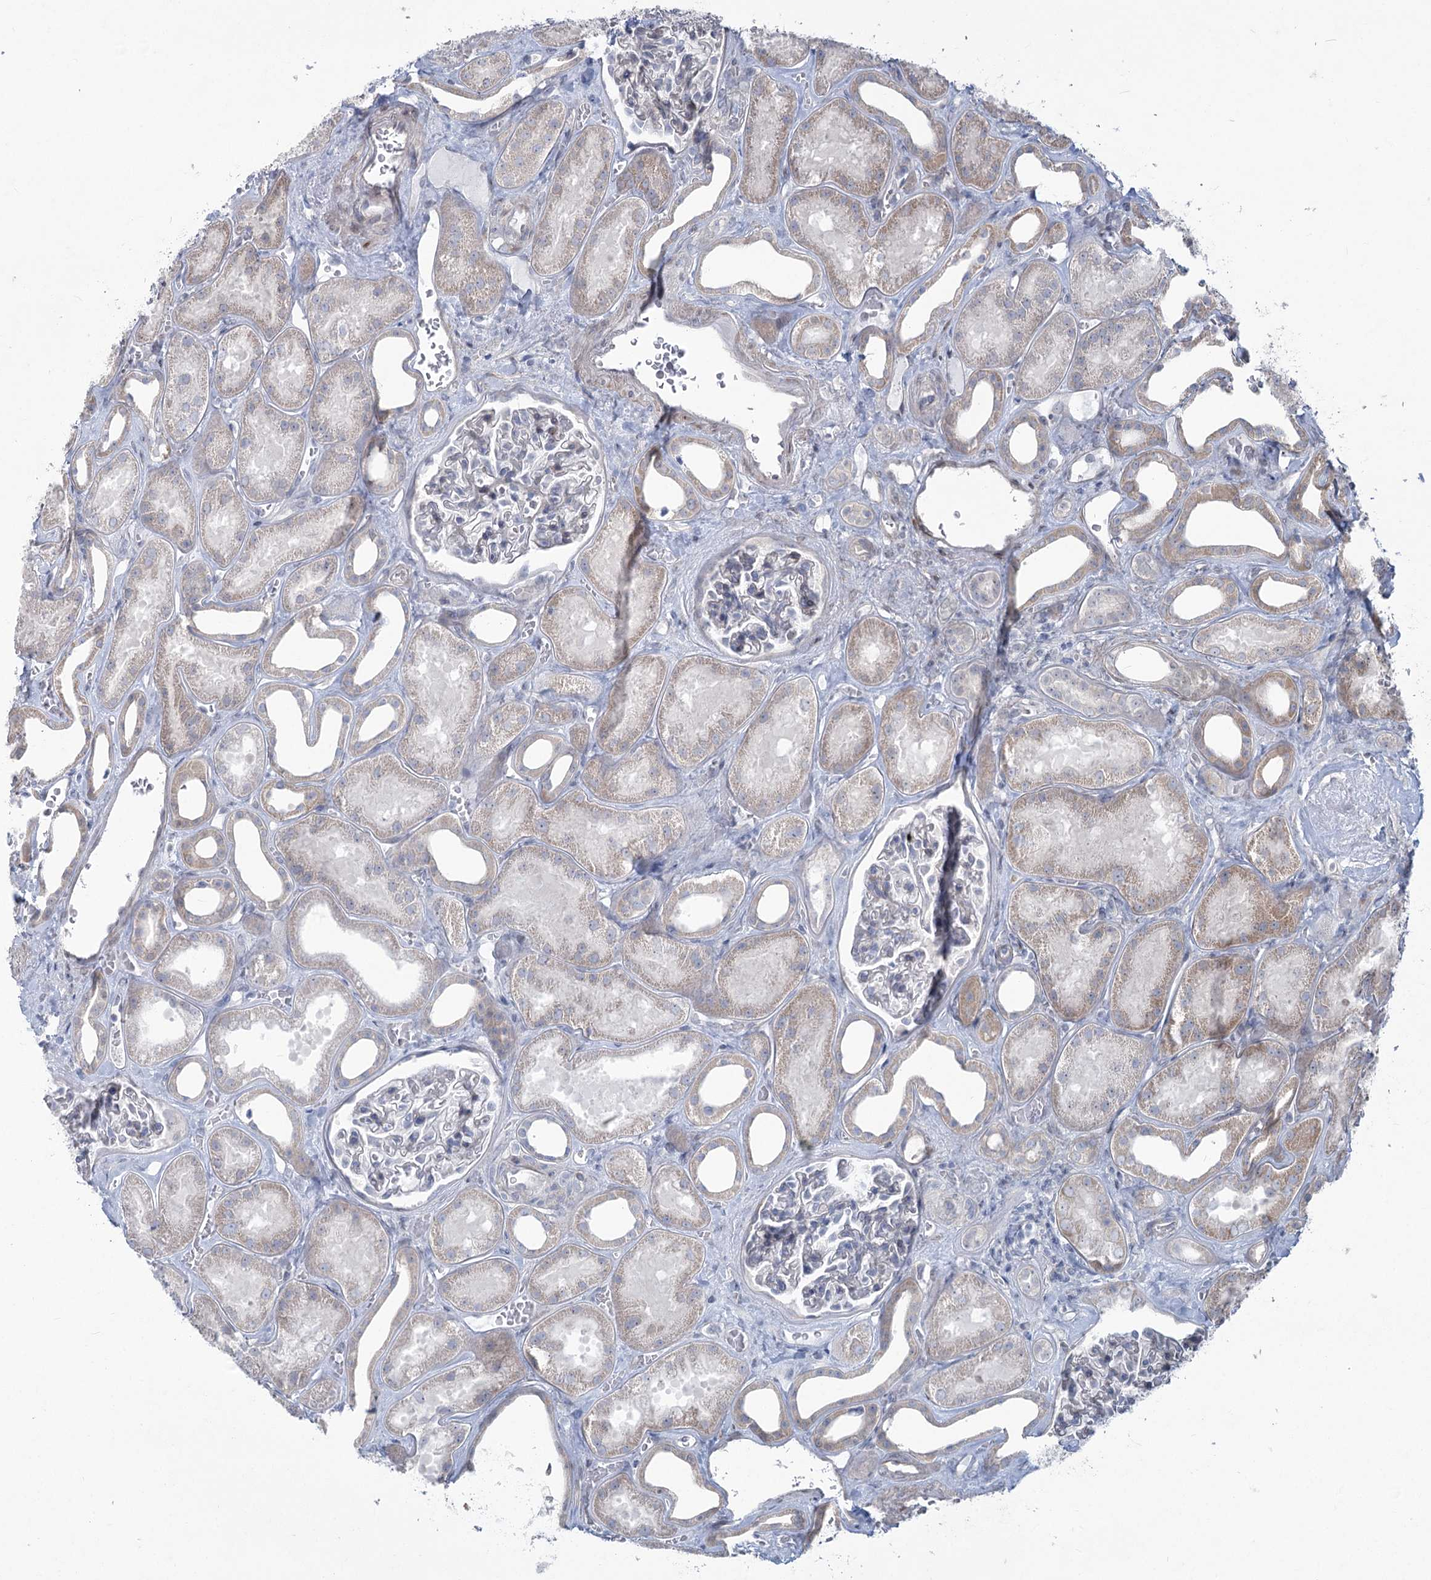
{"staining": {"intensity": "negative", "quantity": "none", "location": "none"}, "tissue": "kidney", "cell_type": "Cells in glomeruli", "image_type": "normal", "snomed": [{"axis": "morphology", "description": "Normal tissue, NOS"}, {"axis": "morphology", "description": "Adenocarcinoma, NOS"}, {"axis": "topography", "description": "Kidney"}], "caption": "DAB (3,3'-diaminobenzidine) immunohistochemical staining of normal kidney displays no significant expression in cells in glomeruli.", "gene": "ABITRAM", "patient": {"sex": "female", "age": 68}}